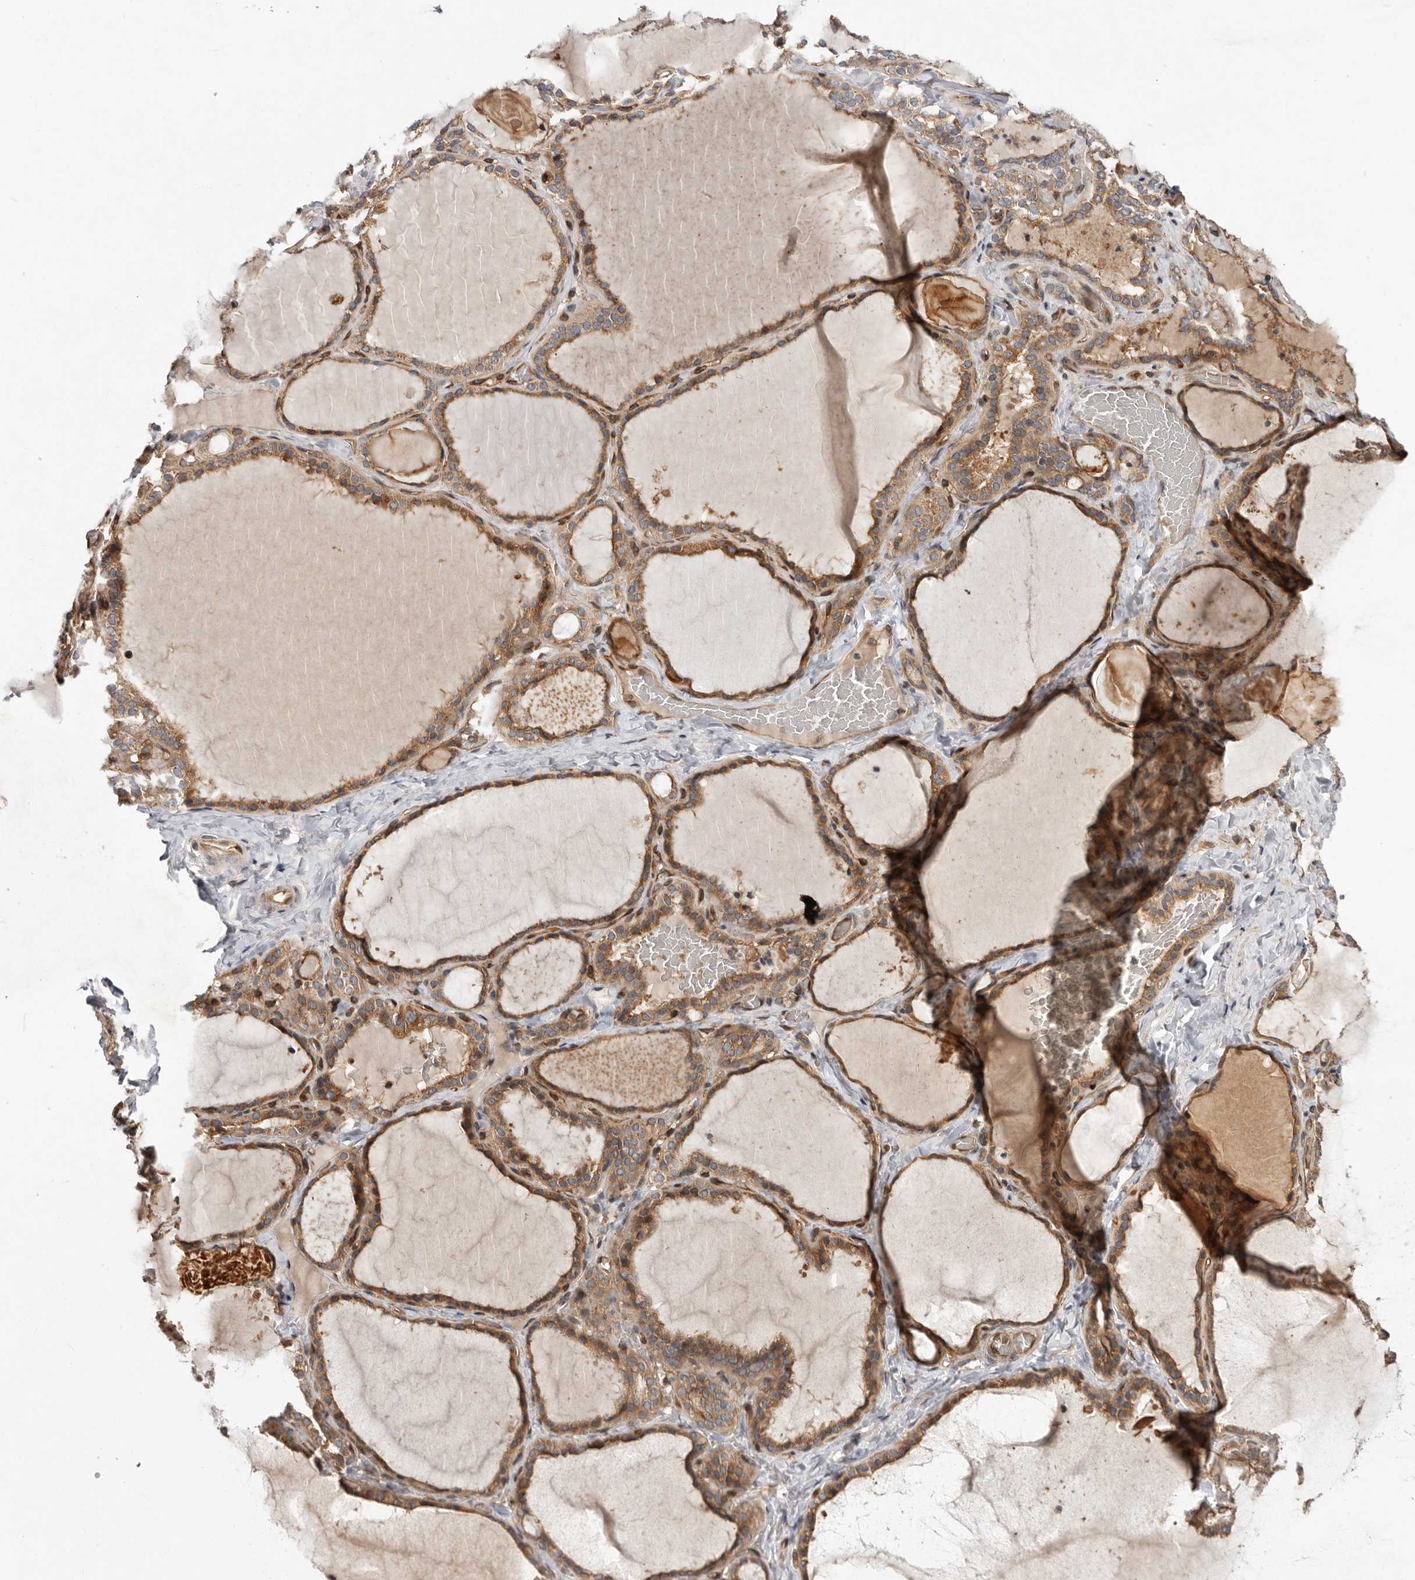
{"staining": {"intensity": "moderate", "quantity": ">75%", "location": "cytoplasmic/membranous"}, "tissue": "thyroid gland", "cell_type": "Glandular cells", "image_type": "normal", "snomed": [{"axis": "morphology", "description": "Normal tissue, NOS"}, {"axis": "topography", "description": "Thyroid gland"}], "caption": "Immunohistochemistry (DAB) staining of unremarkable human thyroid gland reveals moderate cytoplasmic/membranous protein expression in approximately >75% of glandular cells. (IHC, brightfield microscopy, high magnification).", "gene": "DHDDS", "patient": {"sex": "female", "age": 22}}